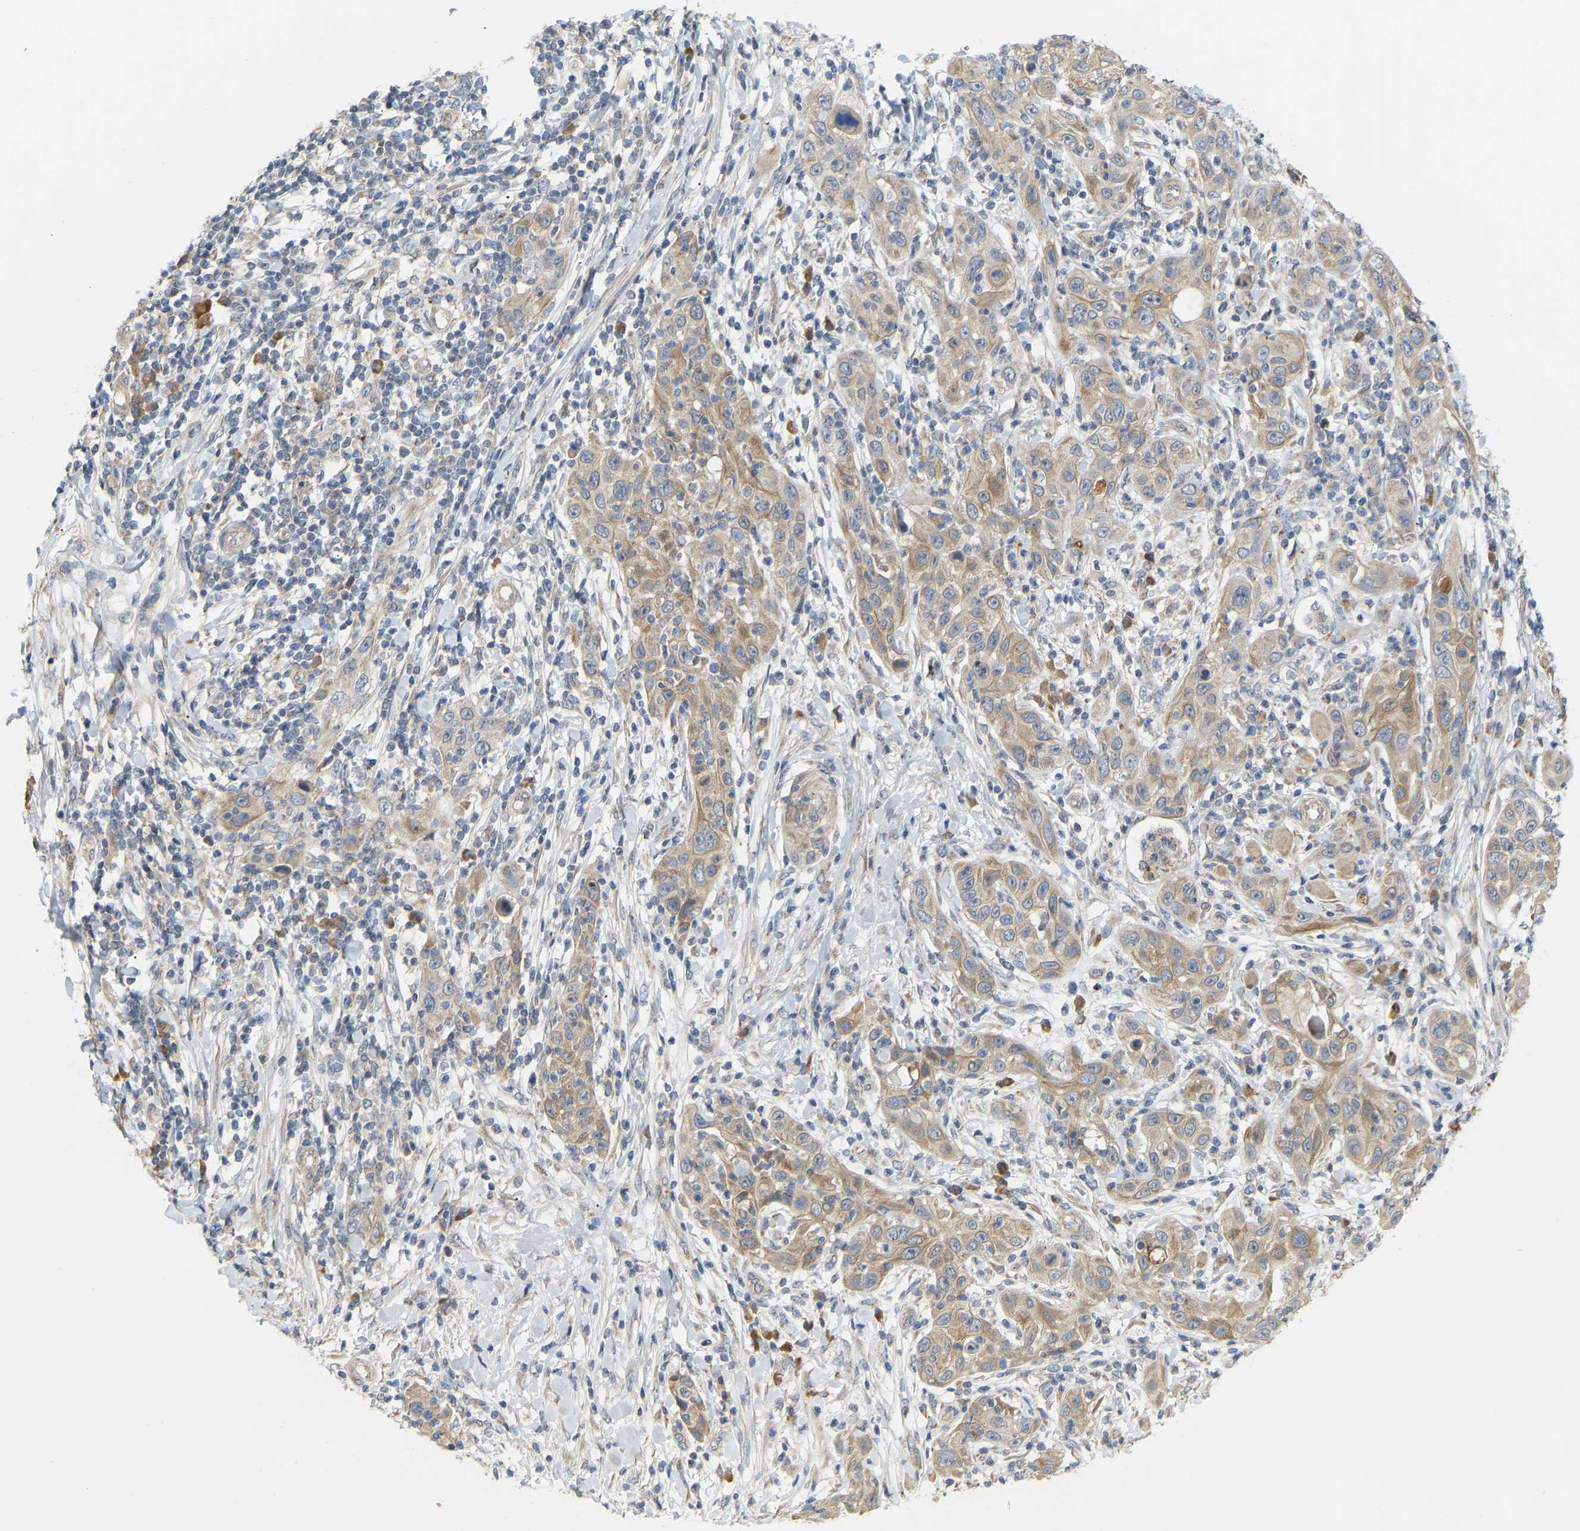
{"staining": {"intensity": "weak", "quantity": ">75%", "location": "cytoplasmic/membranous"}, "tissue": "skin cancer", "cell_type": "Tumor cells", "image_type": "cancer", "snomed": [{"axis": "morphology", "description": "Squamous cell carcinoma, NOS"}, {"axis": "topography", "description": "Skin"}], "caption": "A low amount of weak cytoplasmic/membranous staining is seen in about >75% of tumor cells in skin cancer tissue. (DAB = brown stain, brightfield microscopy at high magnification).", "gene": "HACD2", "patient": {"sex": "female", "age": 88}}